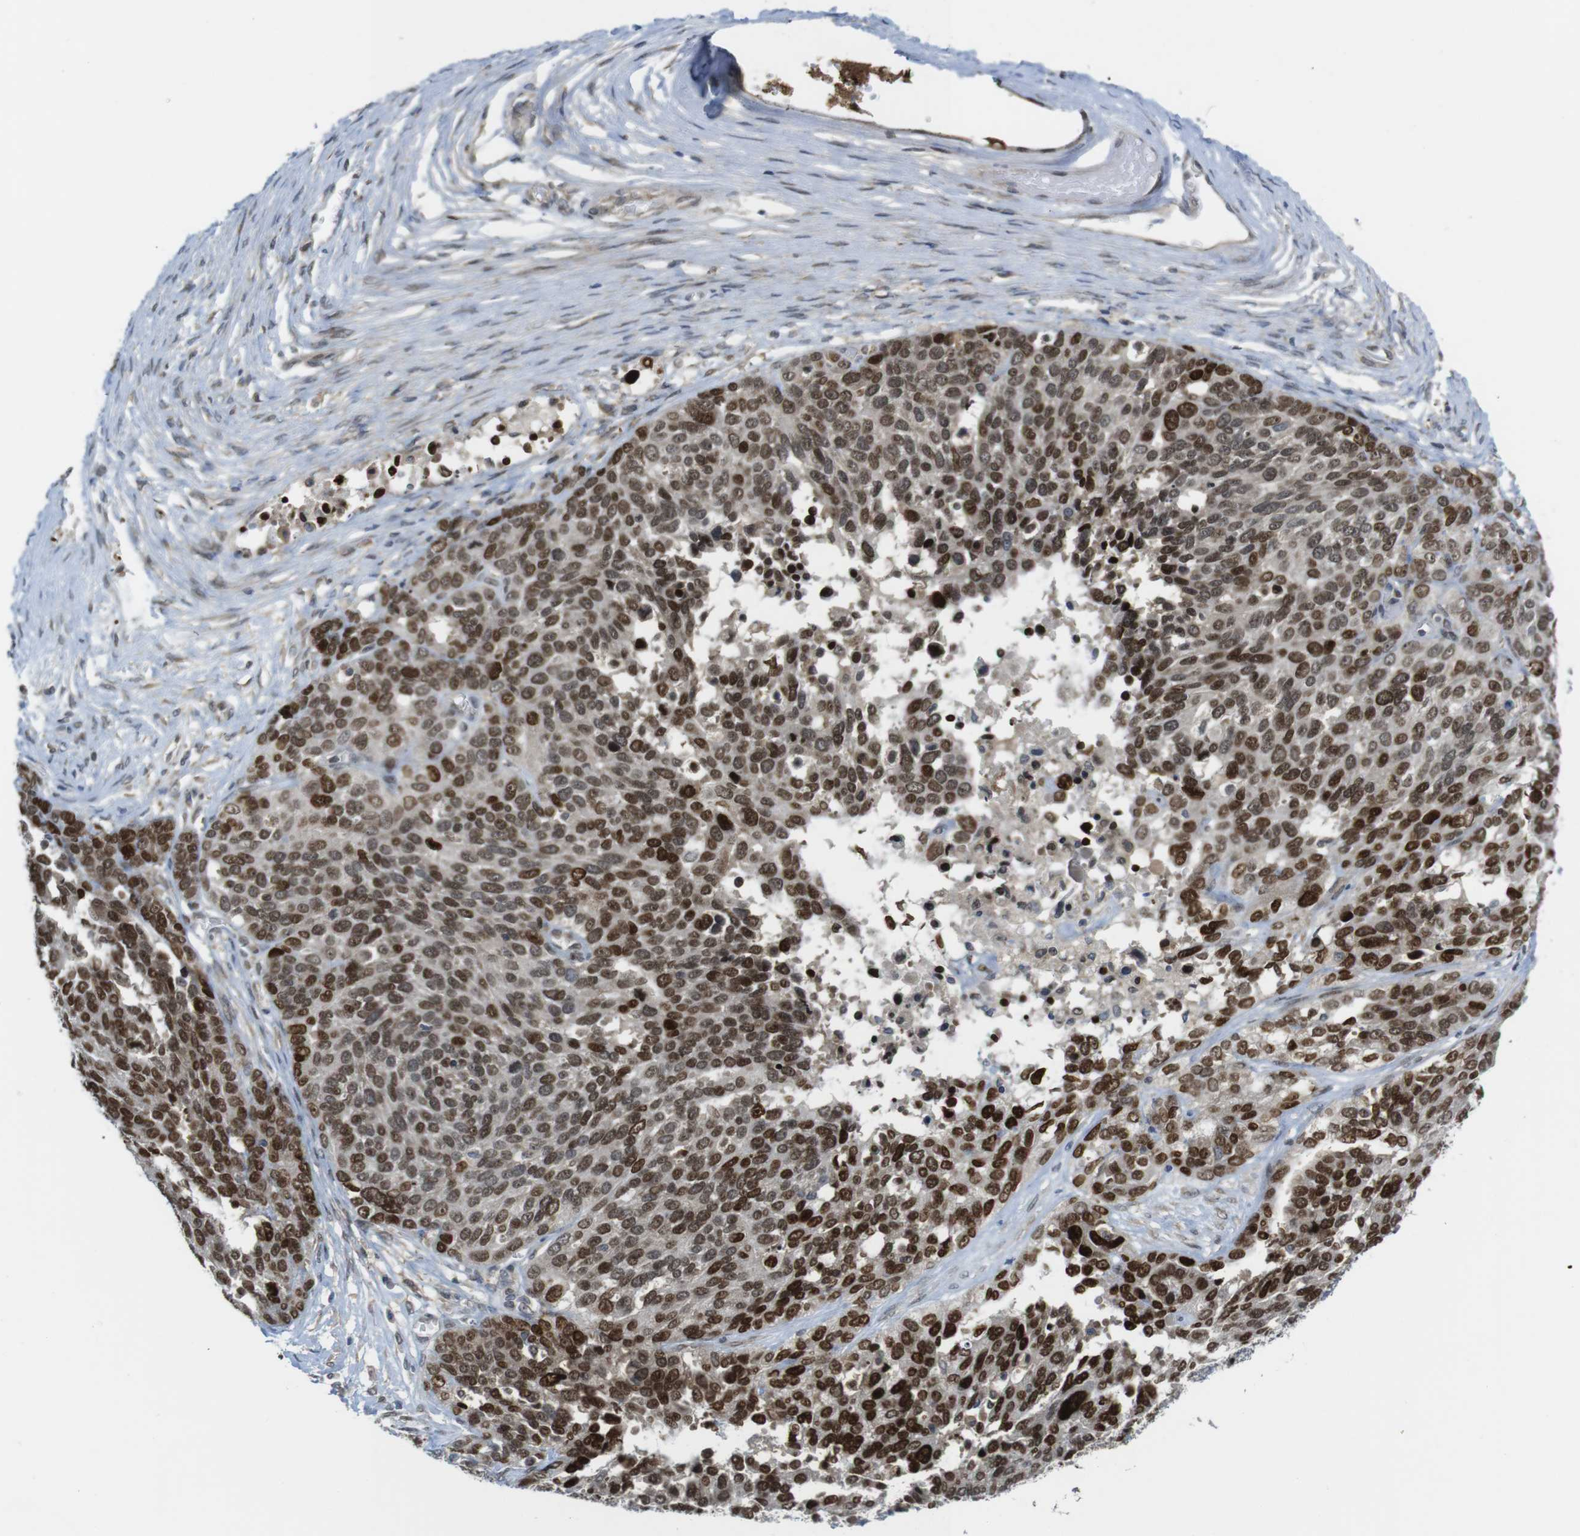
{"staining": {"intensity": "strong", "quantity": ">75%", "location": "nuclear"}, "tissue": "ovarian cancer", "cell_type": "Tumor cells", "image_type": "cancer", "snomed": [{"axis": "morphology", "description": "Cystadenocarcinoma, serous, NOS"}, {"axis": "topography", "description": "Ovary"}], "caption": "A micrograph of ovarian cancer stained for a protein demonstrates strong nuclear brown staining in tumor cells.", "gene": "RCC1", "patient": {"sex": "female", "age": 44}}